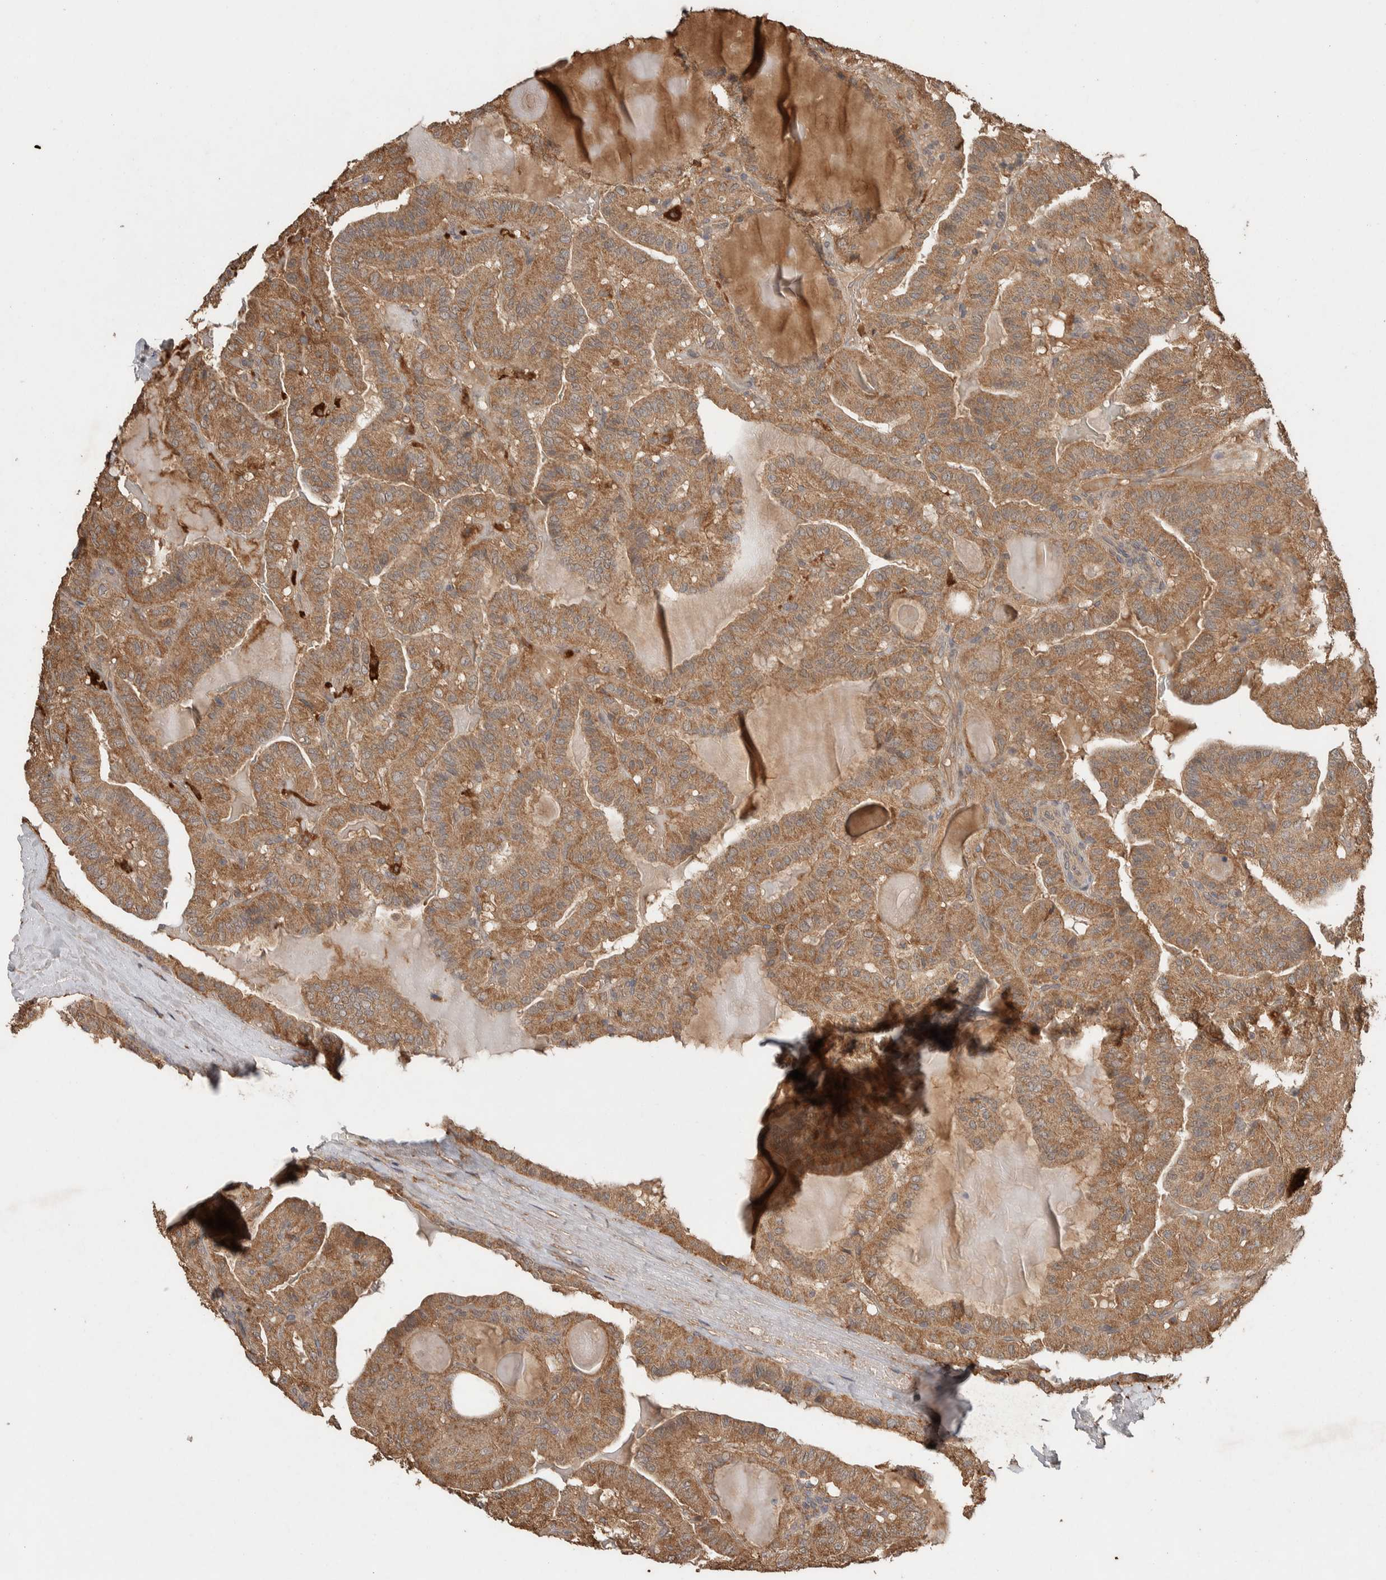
{"staining": {"intensity": "moderate", "quantity": ">75%", "location": "cytoplasmic/membranous"}, "tissue": "thyroid cancer", "cell_type": "Tumor cells", "image_type": "cancer", "snomed": [{"axis": "morphology", "description": "Papillary adenocarcinoma, NOS"}, {"axis": "topography", "description": "Thyroid gland"}], "caption": "This is an image of immunohistochemistry (IHC) staining of thyroid papillary adenocarcinoma, which shows moderate expression in the cytoplasmic/membranous of tumor cells.", "gene": "KCNJ5", "patient": {"sex": "male", "age": 77}}